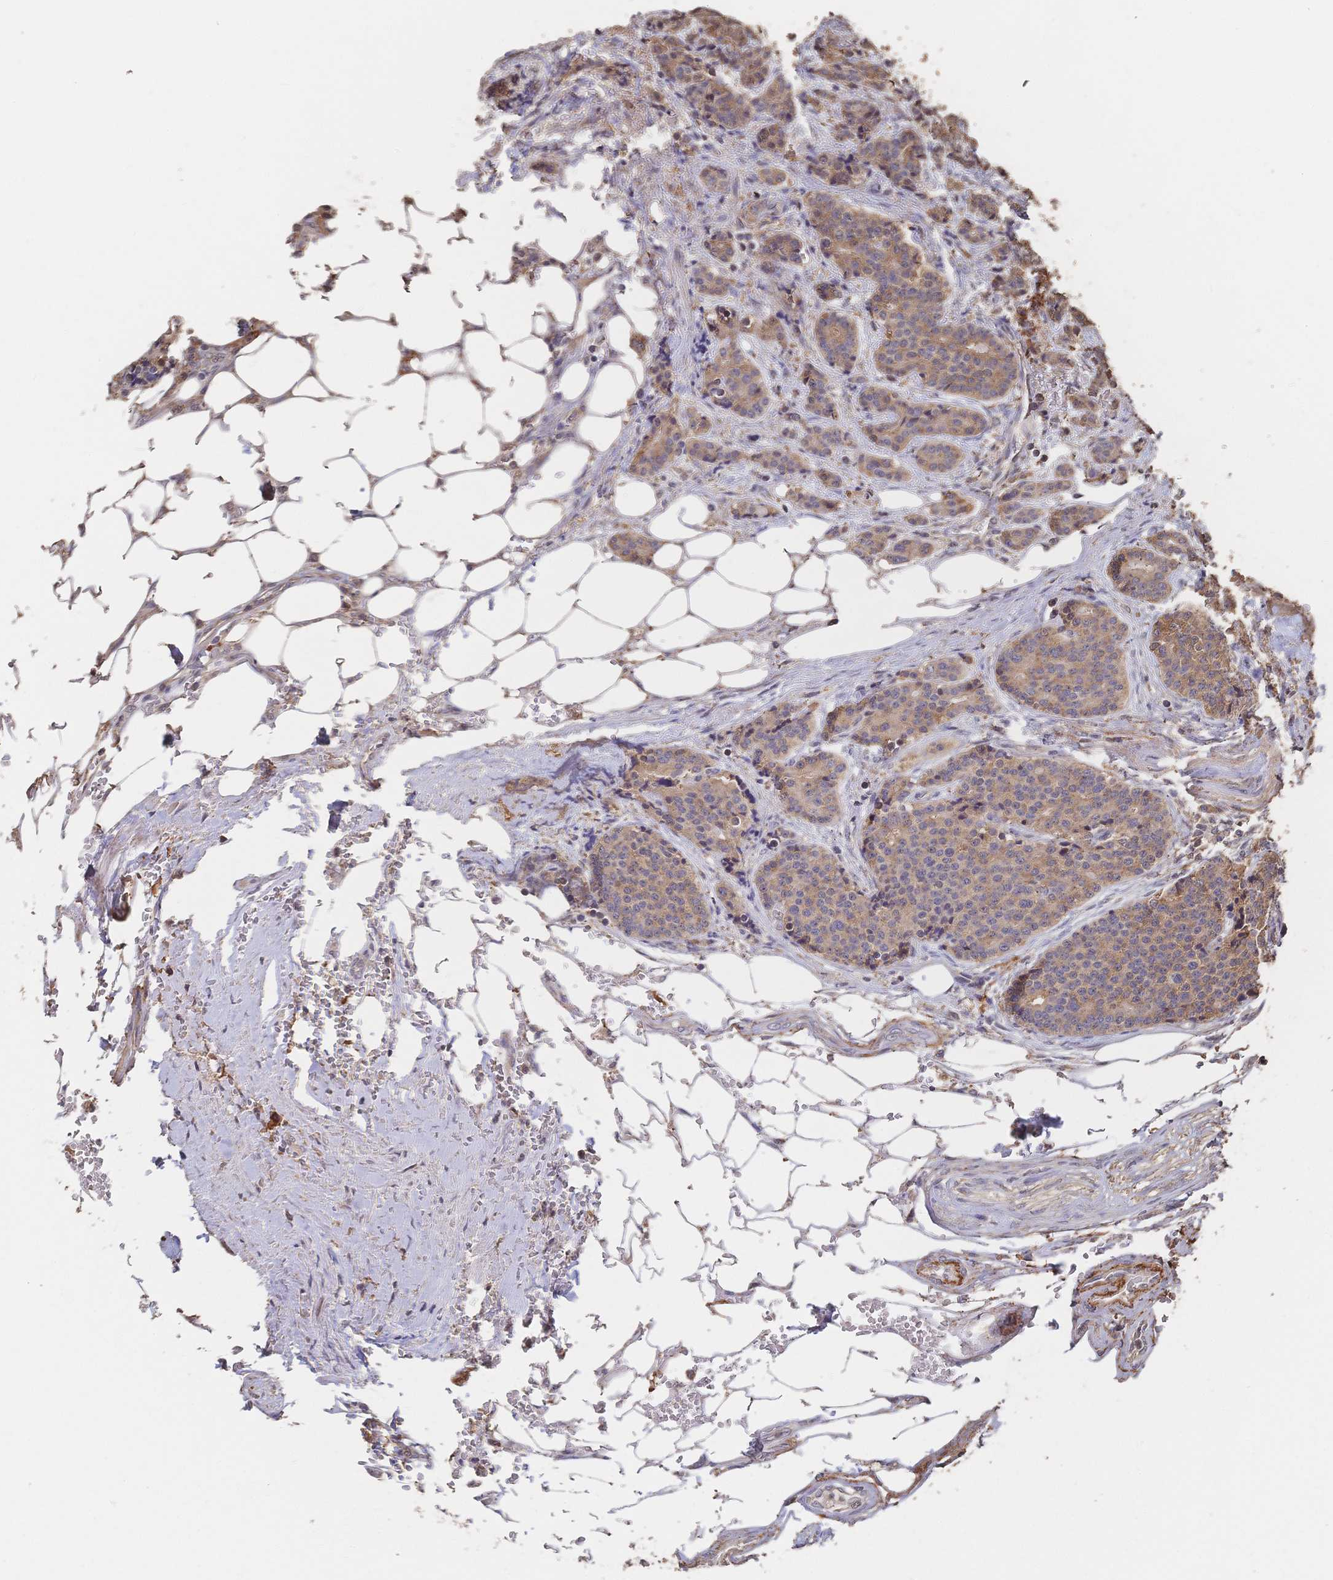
{"staining": {"intensity": "moderate", "quantity": ">75%", "location": "cytoplasmic/membranous"}, "tissue": "carcinoid", "cell_type": "Tumor cells", "image_type": "cancer", "snomed": [{"axis": "morphology", "description": "Carcinoid, malignant, NOS"}, {"axis": "topography", "description": "Small intestine"}], "caption": "Carcinoid tissue exhibits moderate cytoplasmic/membranous expression in about >75% of tumor cells The protein of interest is stained brown, and the nuclei are stained in blue (DAB (3,3'-diaminobenzidine) IHC with brightfield microscopy, high magnification).", "gene": "DNAJA4", "patient": {"sex": "female", "age": 73}}